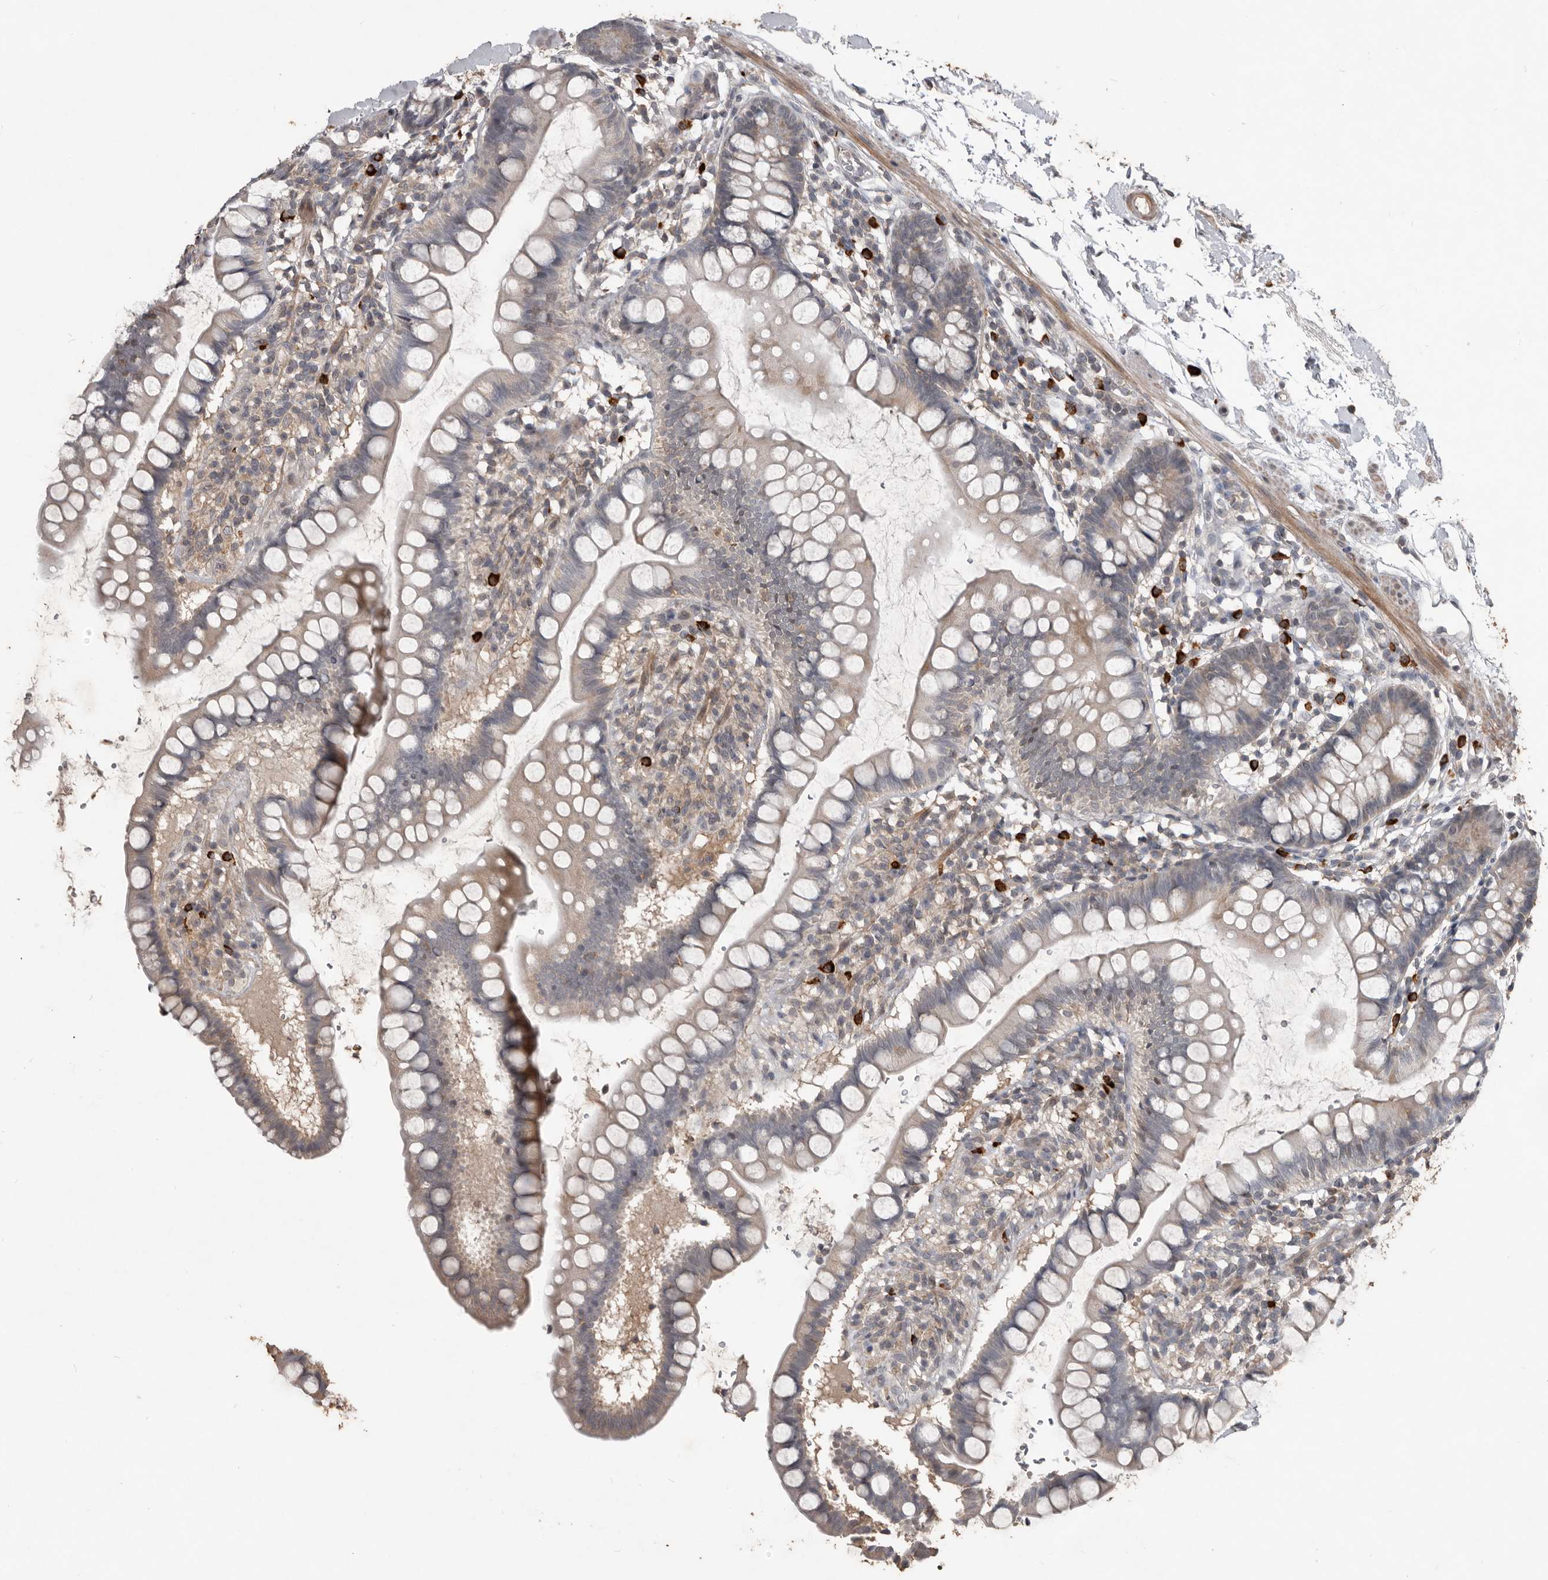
{"staining": {"intensity": "weak", "quantity": "<25%", "location": "cytoplasmic/membranous"}, "tissue": "small intestine", "cell_type": "Glandular cells", "image_type": "normal", "snomed": [{"axis": "morphology", "description": "Normal tissue, NOS"}, {"axis": "topography", "description": "Small intestine"}], "caption": "High power microscopy photomicrograph of an immunohistochemistry (IHC) image of unremarkable small intestine, revealing no significant positivity in glandular cells. (Brightfield microscopy of DAB immunohistochemistry (IHC) at high magnification).", "gene": "BAMBI", "patient": {"sex": "female", "age": 84}}